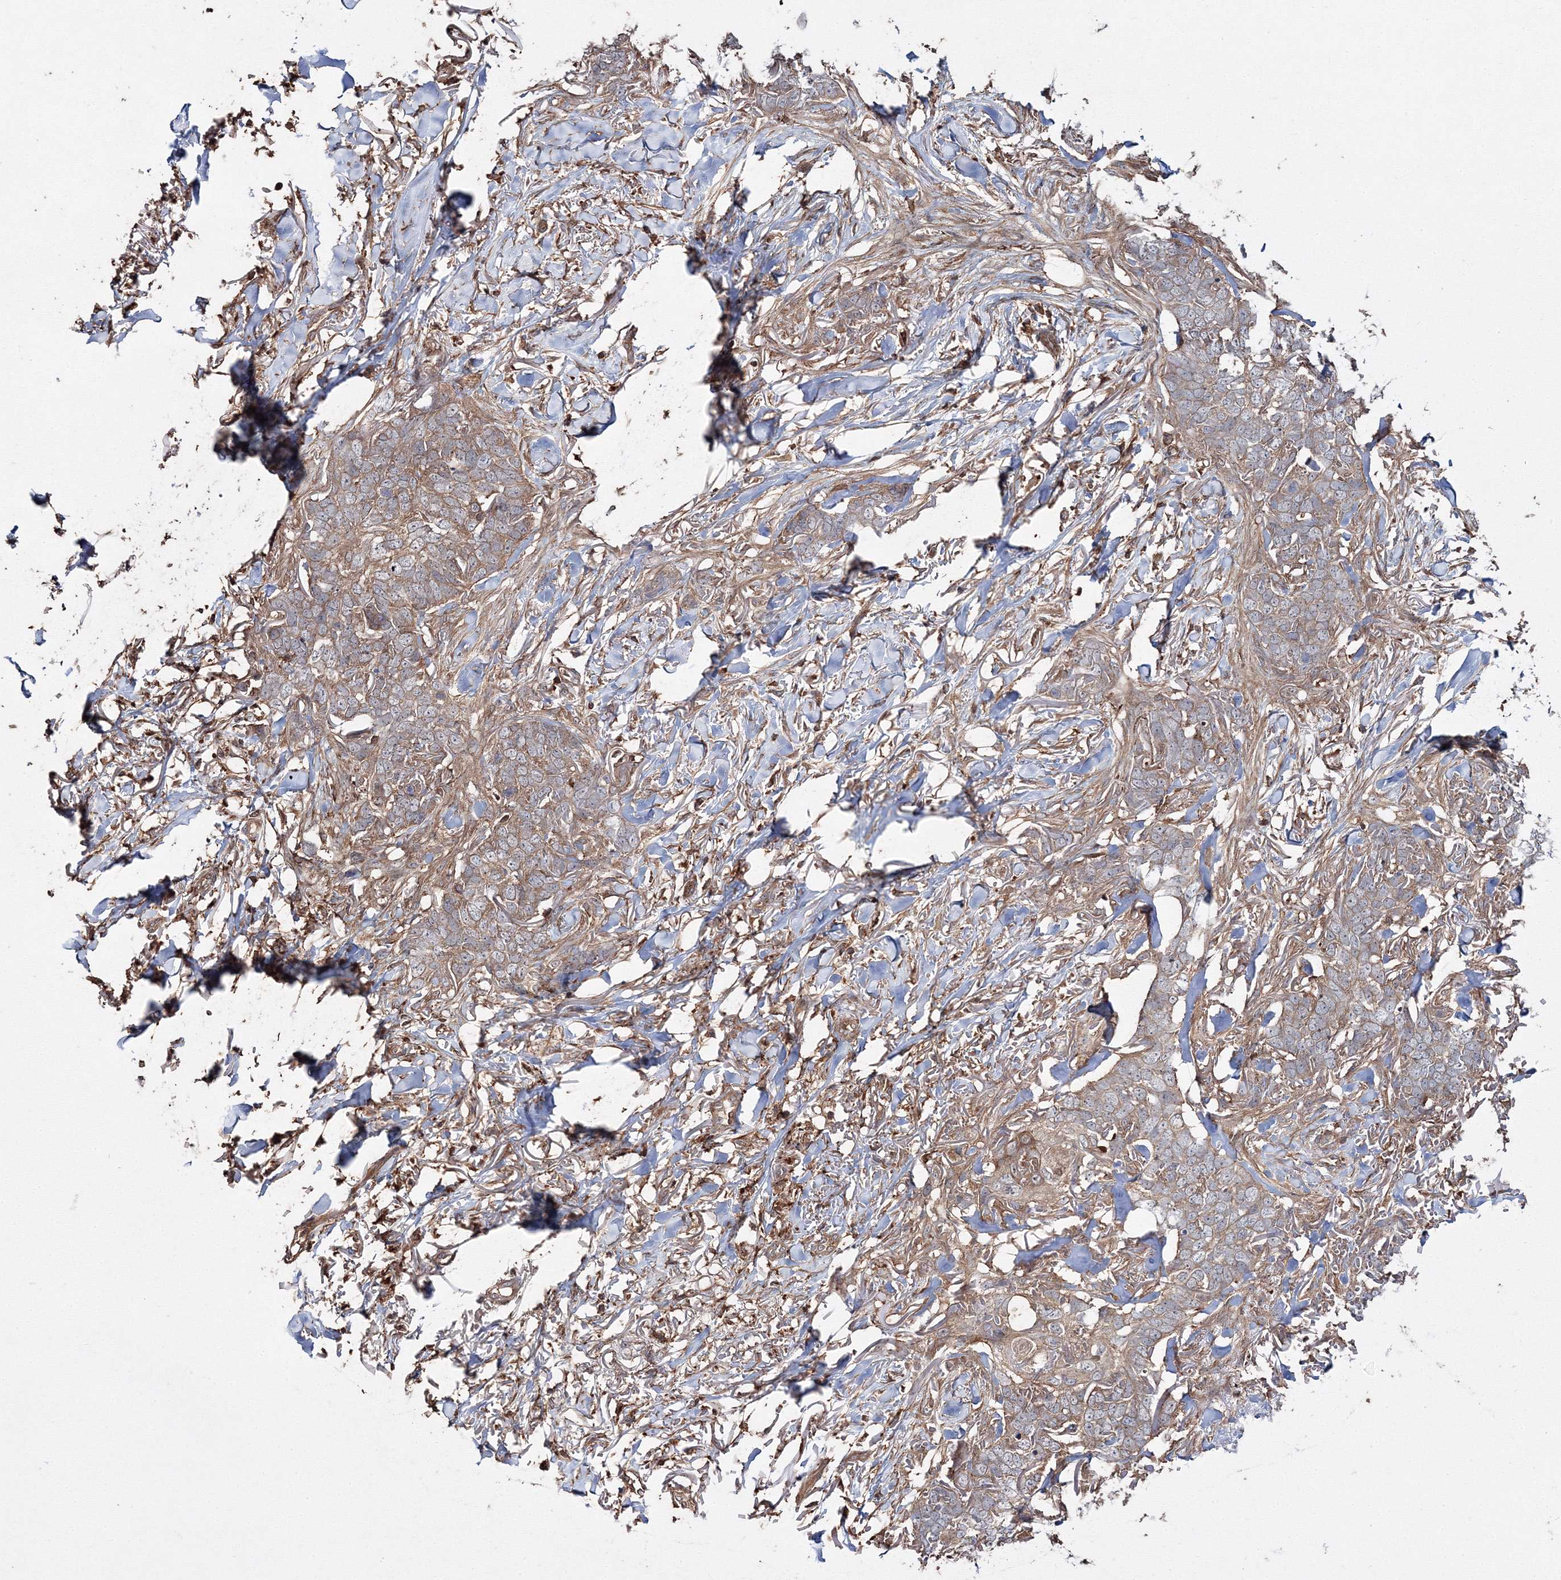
{"staining": {"intensity": "weak", "quantity": ">75%", "location": "cytoplasmic/membranous"}, "tissue": "skin cancer", "cell_type": "Tumor cells", "image_type": "cancer", "snomed": [{"axis": "morphology", "description": "Normal tissue, NOS"}, {"axis": "morphology", "description": "Basal cell carcinoma"}, {"axis": "topography", "description": "Skin"}], "caption": "There is low levels of weak cytoplasmic/membranous positivity in tumor cells of skin basal cell carcinoma, as demonstrated by immunohistochemical staining (brown color).", "gene": "DDO", "patient": {"sex": "male", "age": 77}}